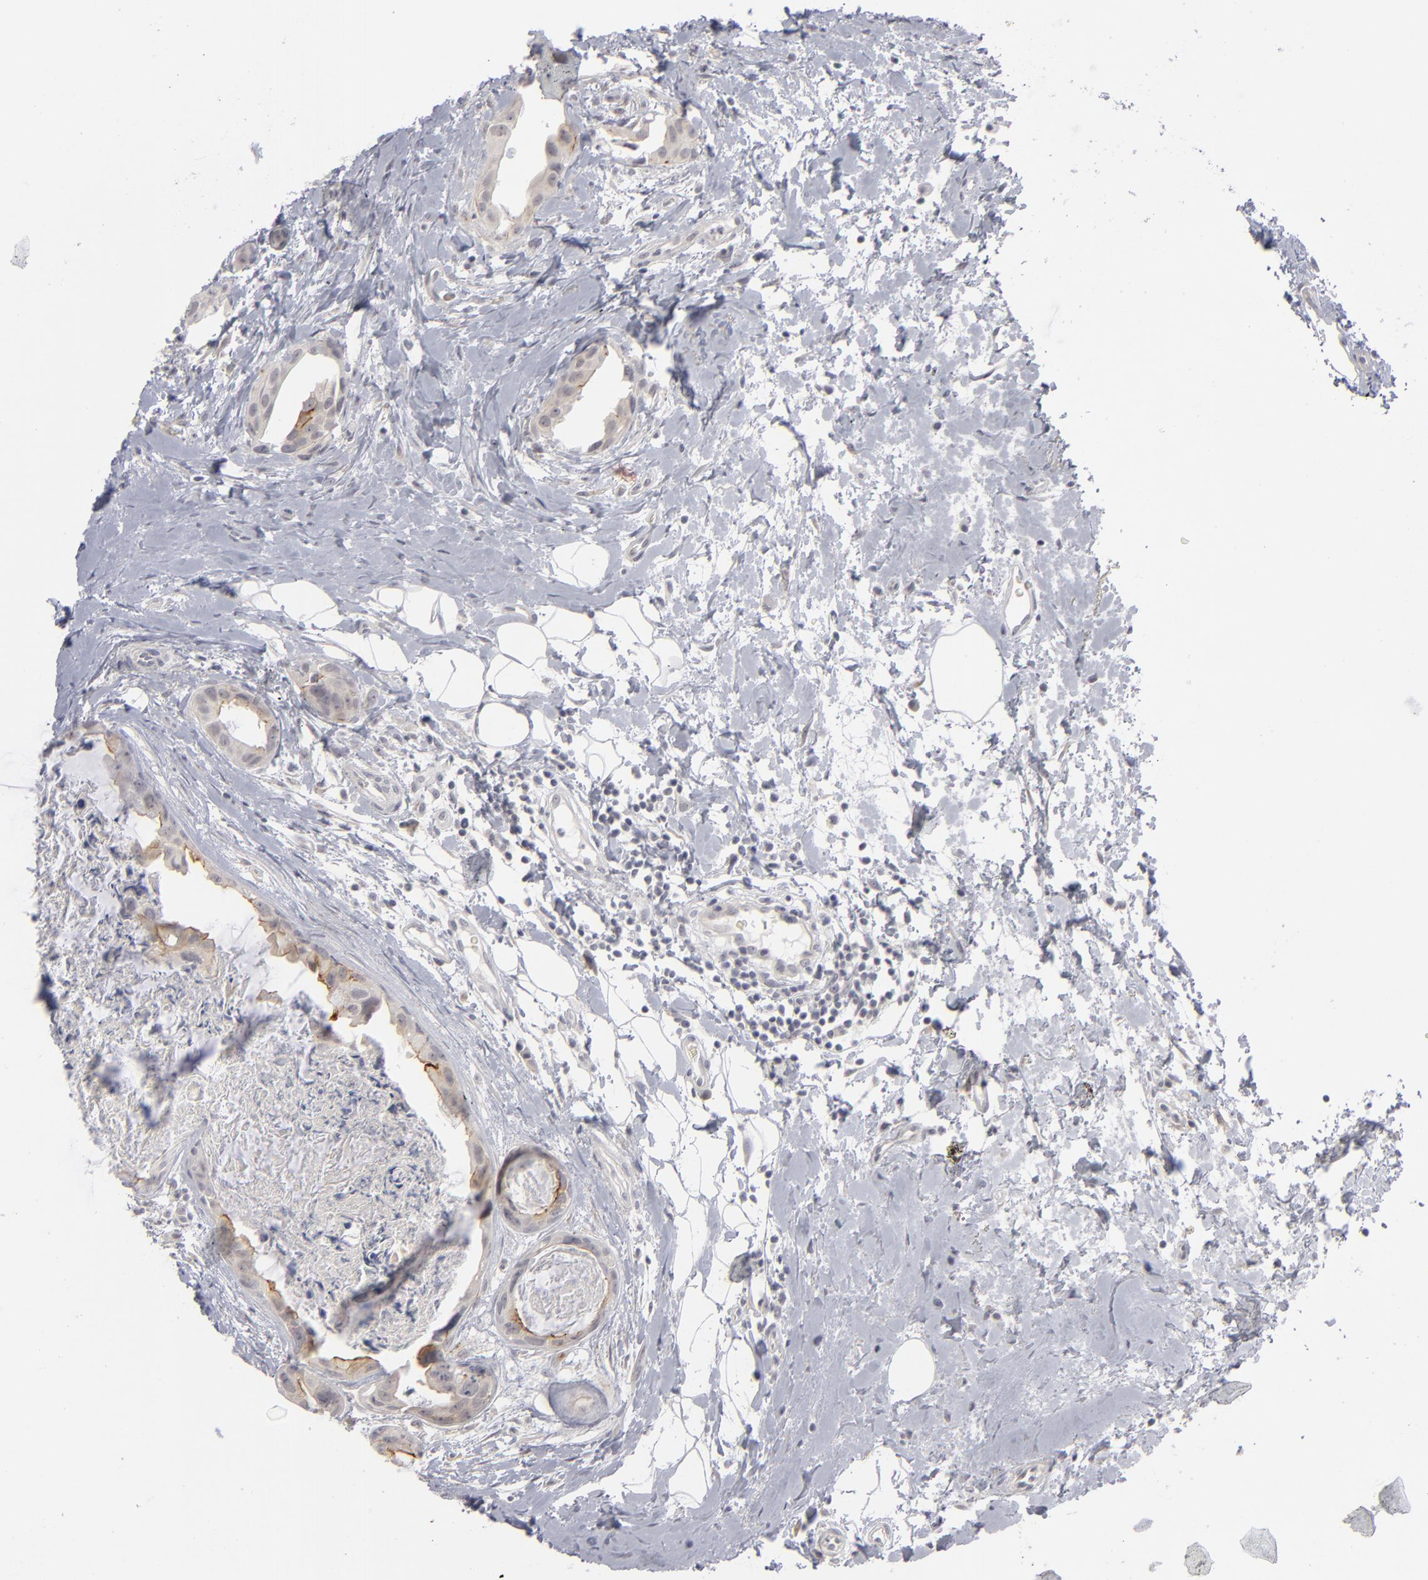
{"staining": {"intensity": "weak", "quantity": "<25%", "location": "cytoplasmic/membranous"}, "tissue": "breast cancer", "cell_type": "Tumor cells", "image_type": "cancer", "snomed": [{"axis": "morphology", "description": "Duct carcinoma"}, {"axis": "topography", "description": "Breast"}], "caption": "Protein analysis of breast cancer (infiltrating ductal carcinoma) demonstrates no significant staining in tumor cells. (DAB (3,3'-diaminobenzidine) immunohistochemistry visualized using brightfield microscopy, high magnification).", "gene": "KIAA1210", "patient": {"sex": "female", "age": 40}}